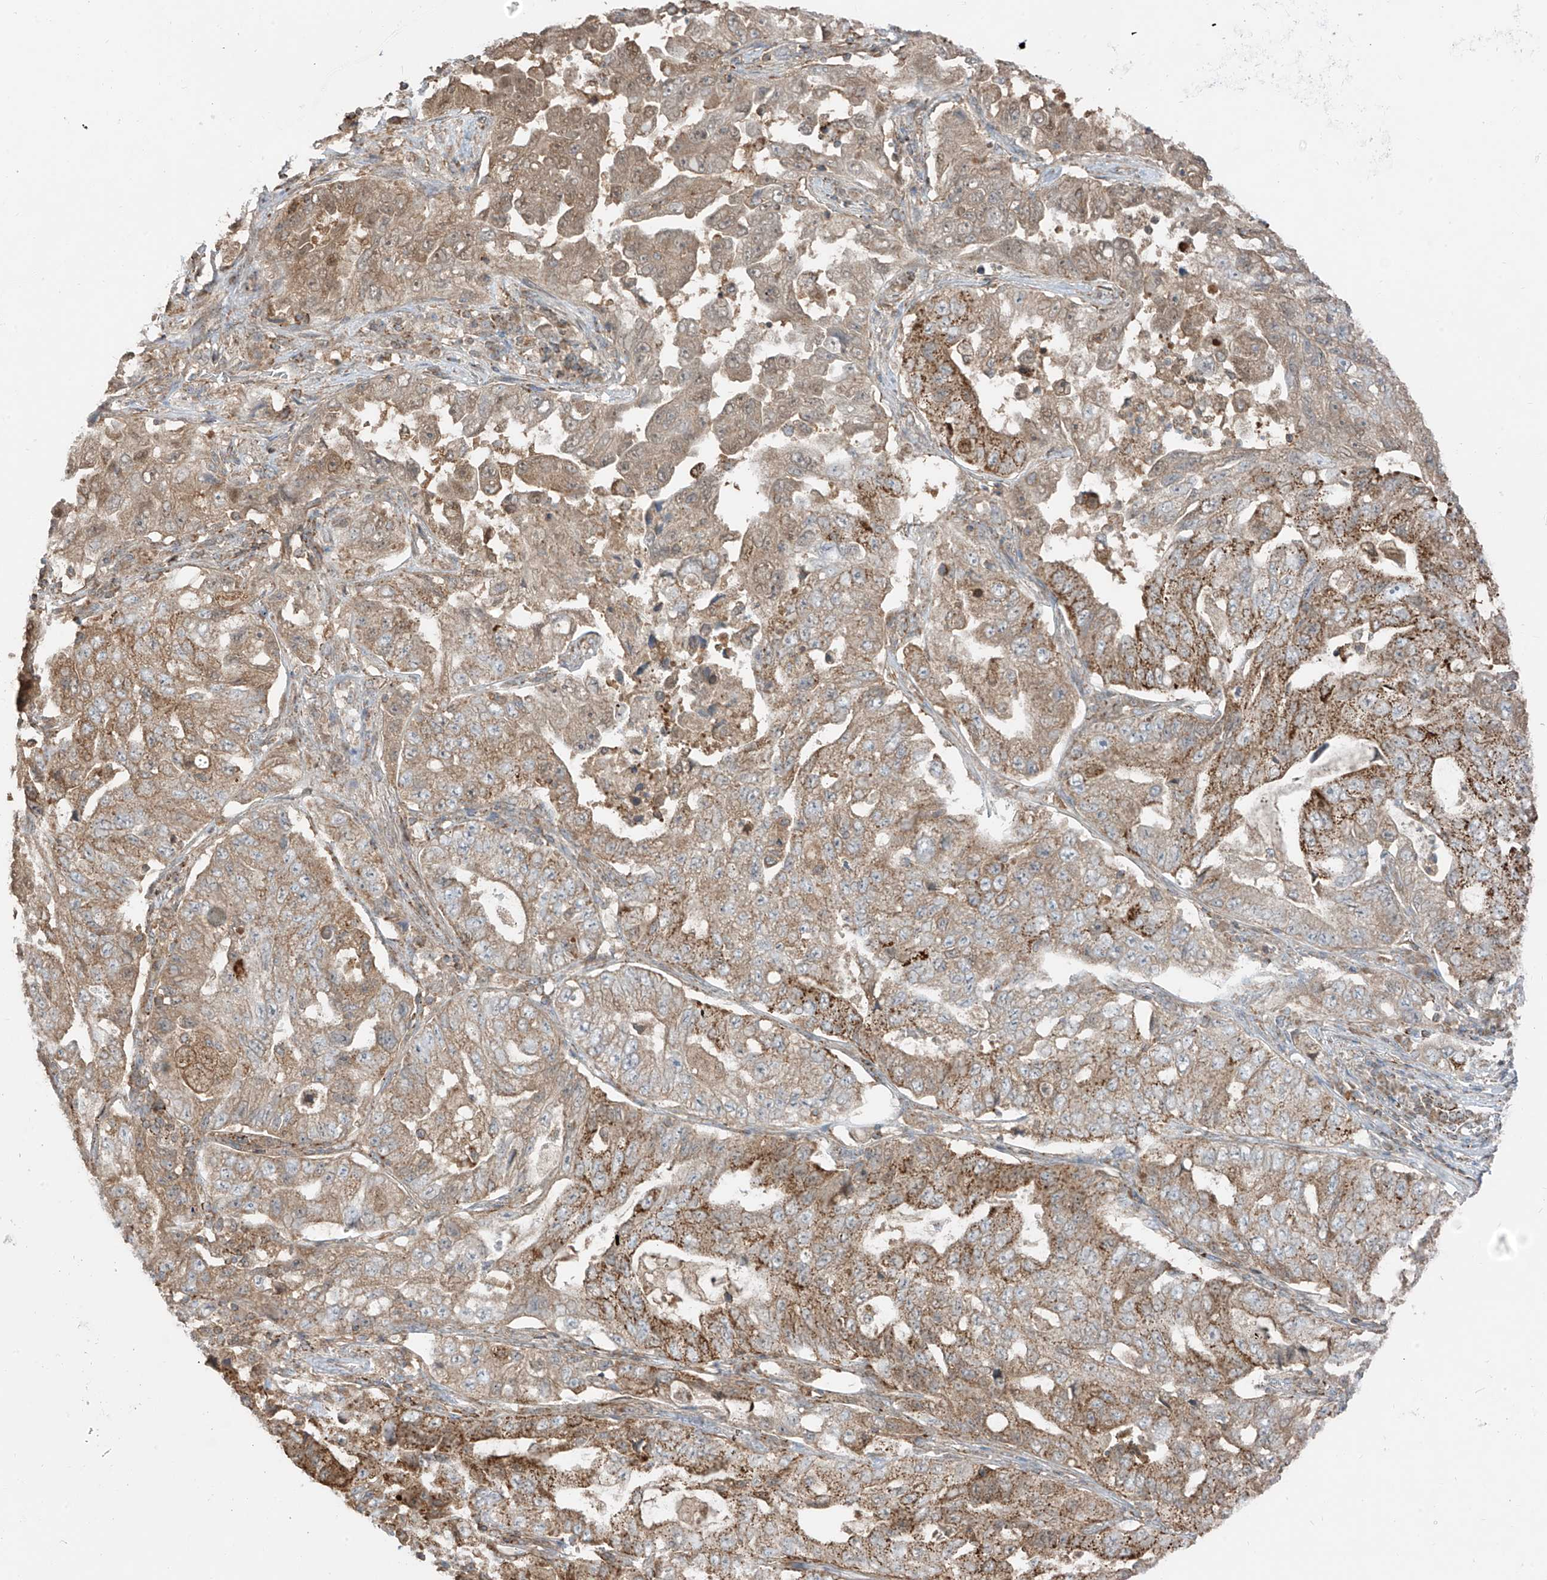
{"staining": {"intensity": "moderate", "quantity": ">75%", "location": "cytoplasmic/membranous"}, "tissue": "lung cancer", "cell_type": "Tumor cells", "image_type": "cancer", "snomed": [{"axis": "morphology", "description": "Adenocarcinoma, NOS"}, {"axis": "topography", "description": "Lung"}], "caption": "A brown stain labels moderate cytoplasmic/membranous positivity of a protein in human adenocarcinoma (lung) tumor cells.", "gene": "ETHE1", "patient": {"sex": "female", "age": 51}}